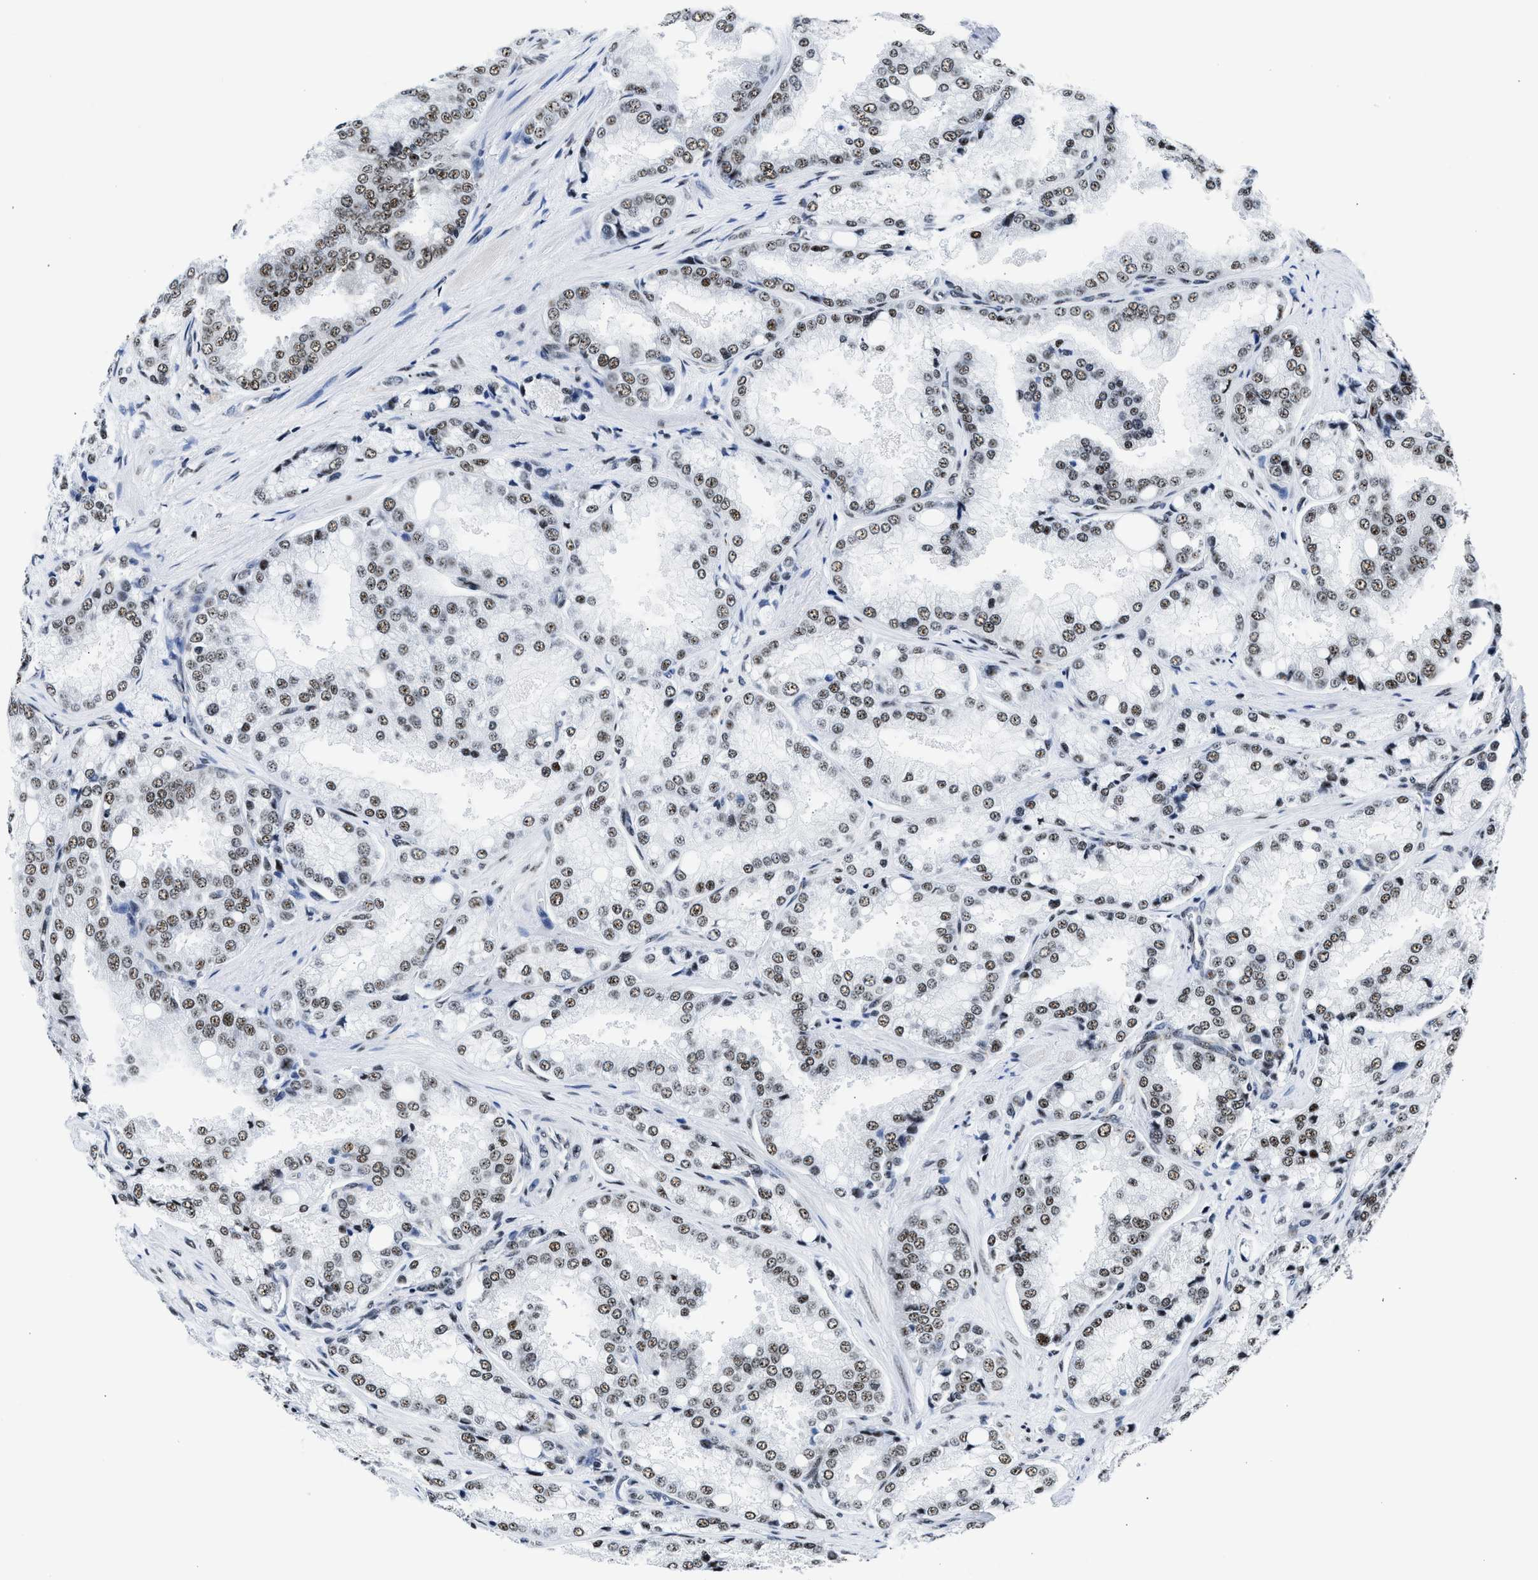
{"staining": {"intensity": "moderate", "quantity": ">75%", "location": "nuclear"}, "tissue": "prostate cancer", "cell_type": "Tumor cells", "image_type": "cancer", "snomed": [{"axis": "morphology", "description": "Adenocarcinoma, High grade"}, {"axis": "topography", "description": "Prostate"}], "caption": "Prostate cancer was stained to show a protein in brown. There is medium levels of moderate nuclear positivity in about >75% of tumor cells.", "gene": "RBM8A", "patient": {"sex": "male", "age": 50}}